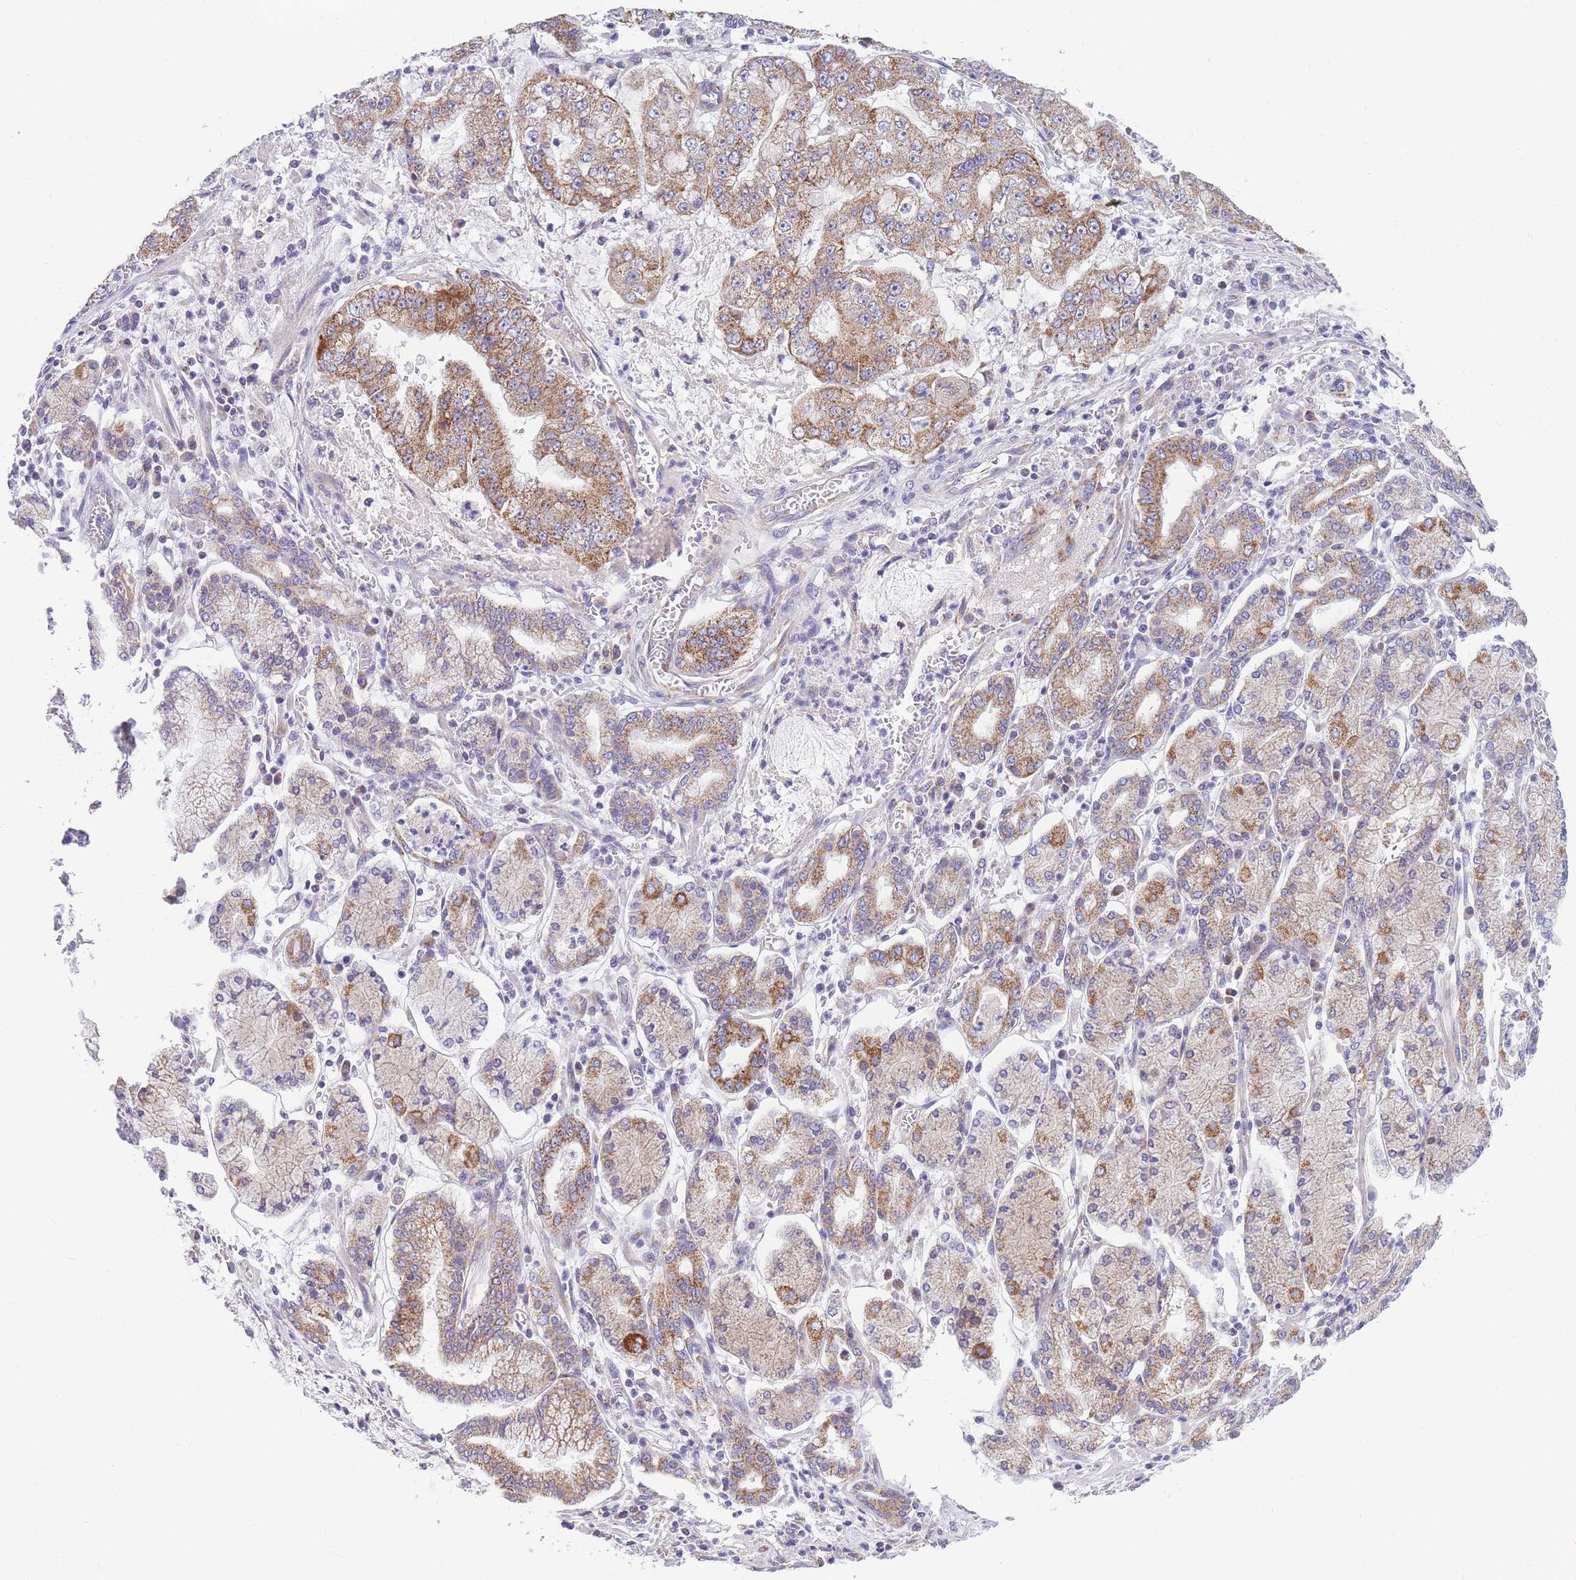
{"staining": {"intensity": "moderate", "quantity": ">75%", "location": "cytoplasmic/membranous"}, "tissue": "stomach cancer", "cell_type": "Tumor cells", "image_type": "cancer", "snomed": [{"axis": "morphology", "description": "Adenocarcinoma, NOS"}, {"axis": "topography", "description": "Stomach"}], "caption": "This is a micrograph of immunohistochemistry (IHC) staining of stomach cancer (adenocarcinoma), which shows moderate staining in the cytoplasmic/membranous of tumor cells.", "gene": "MRPS11", "patient": {"sex": "male", "age": 76}}